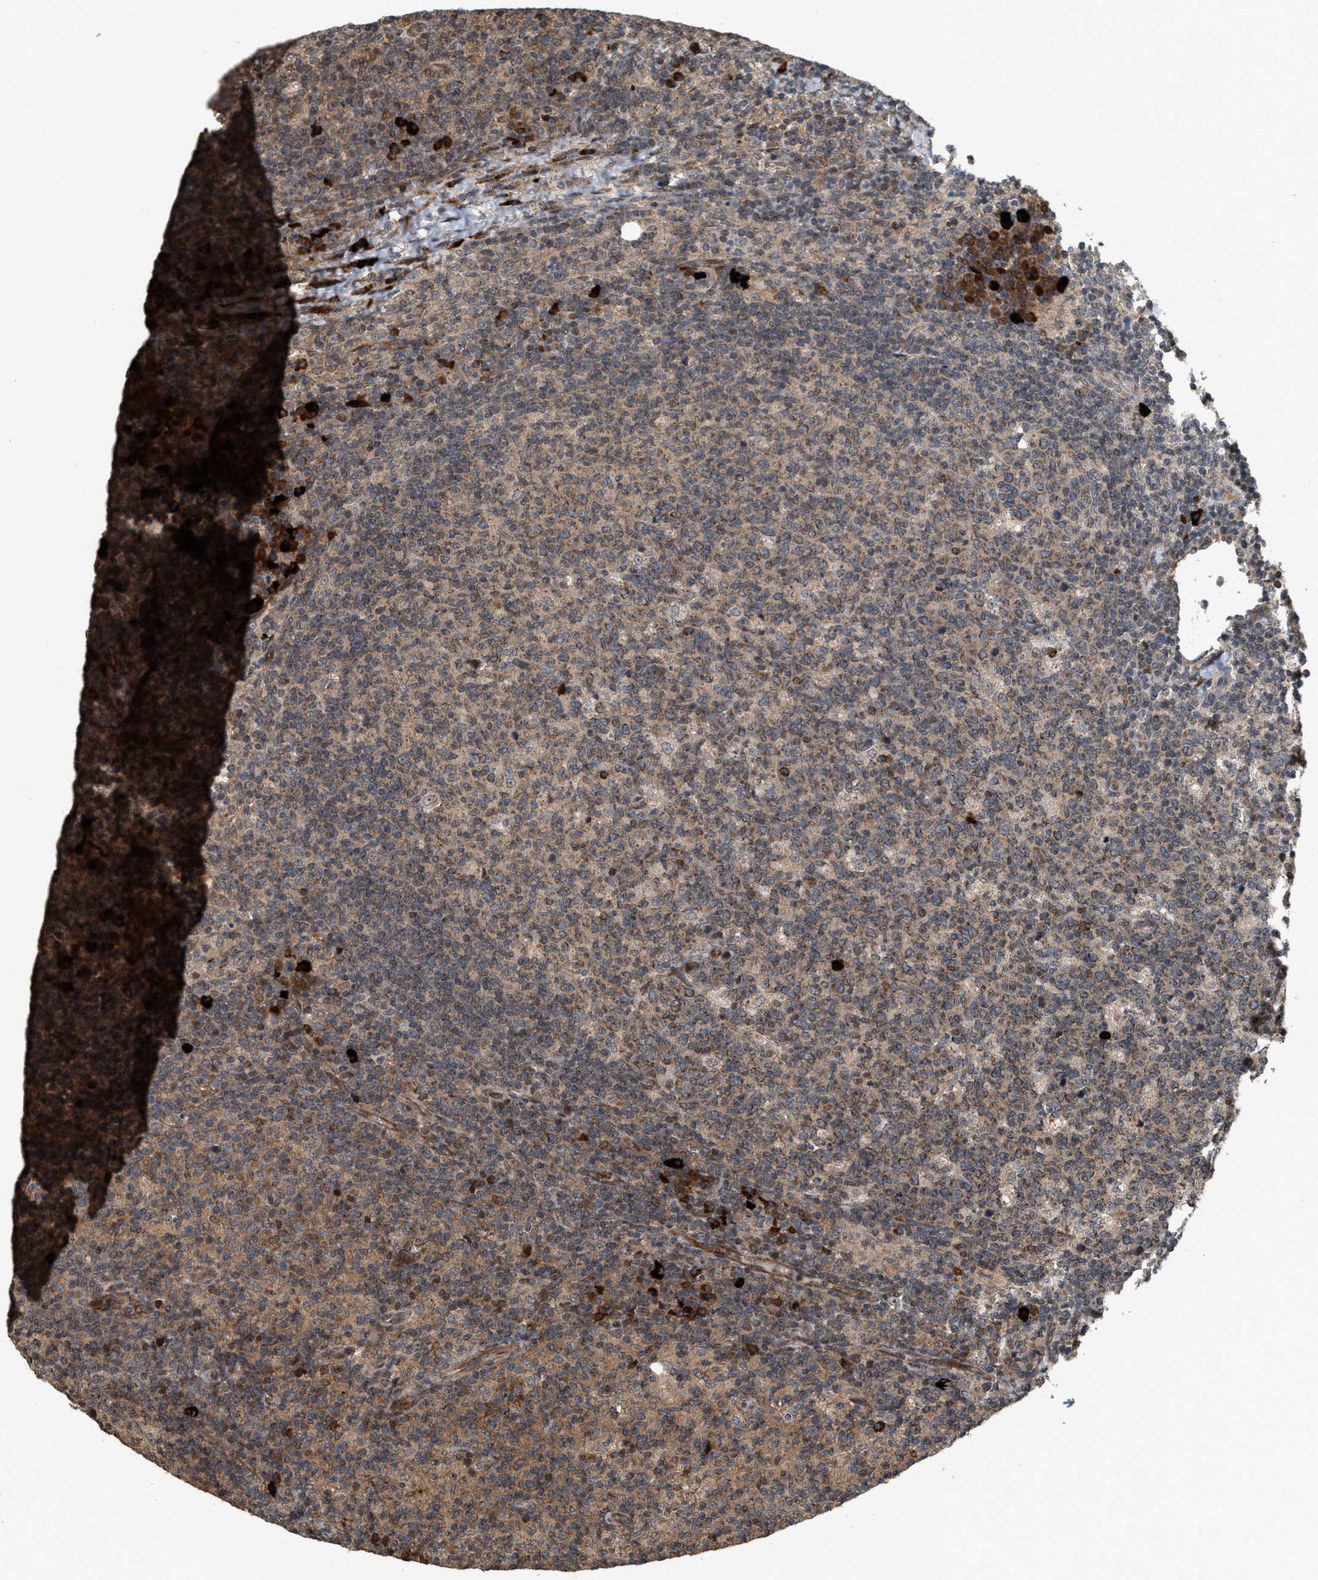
{"staining": {"intensity": "moderate", "quantity": "25%-75%", "location": "cytoplasmic/membranous"}, "tissue": "lymph node", "cell_type": "Germinal center cells", "image_type": "normal", "snomed": [{"axis": "morphology", "description": "Normal tissue, NOS"}, {"axis": "morphology", "description": "Inflammation, NOS"}, {"axis": "topography", "description": "Lymph node"}], "caption": "A micrograph of human lymph node stained for a protein displays moderate cytoplasmic/membranous brown staining in germinal center cells.", "gene": "ELP2", "patient": {"sex": "male", "age": 55}}